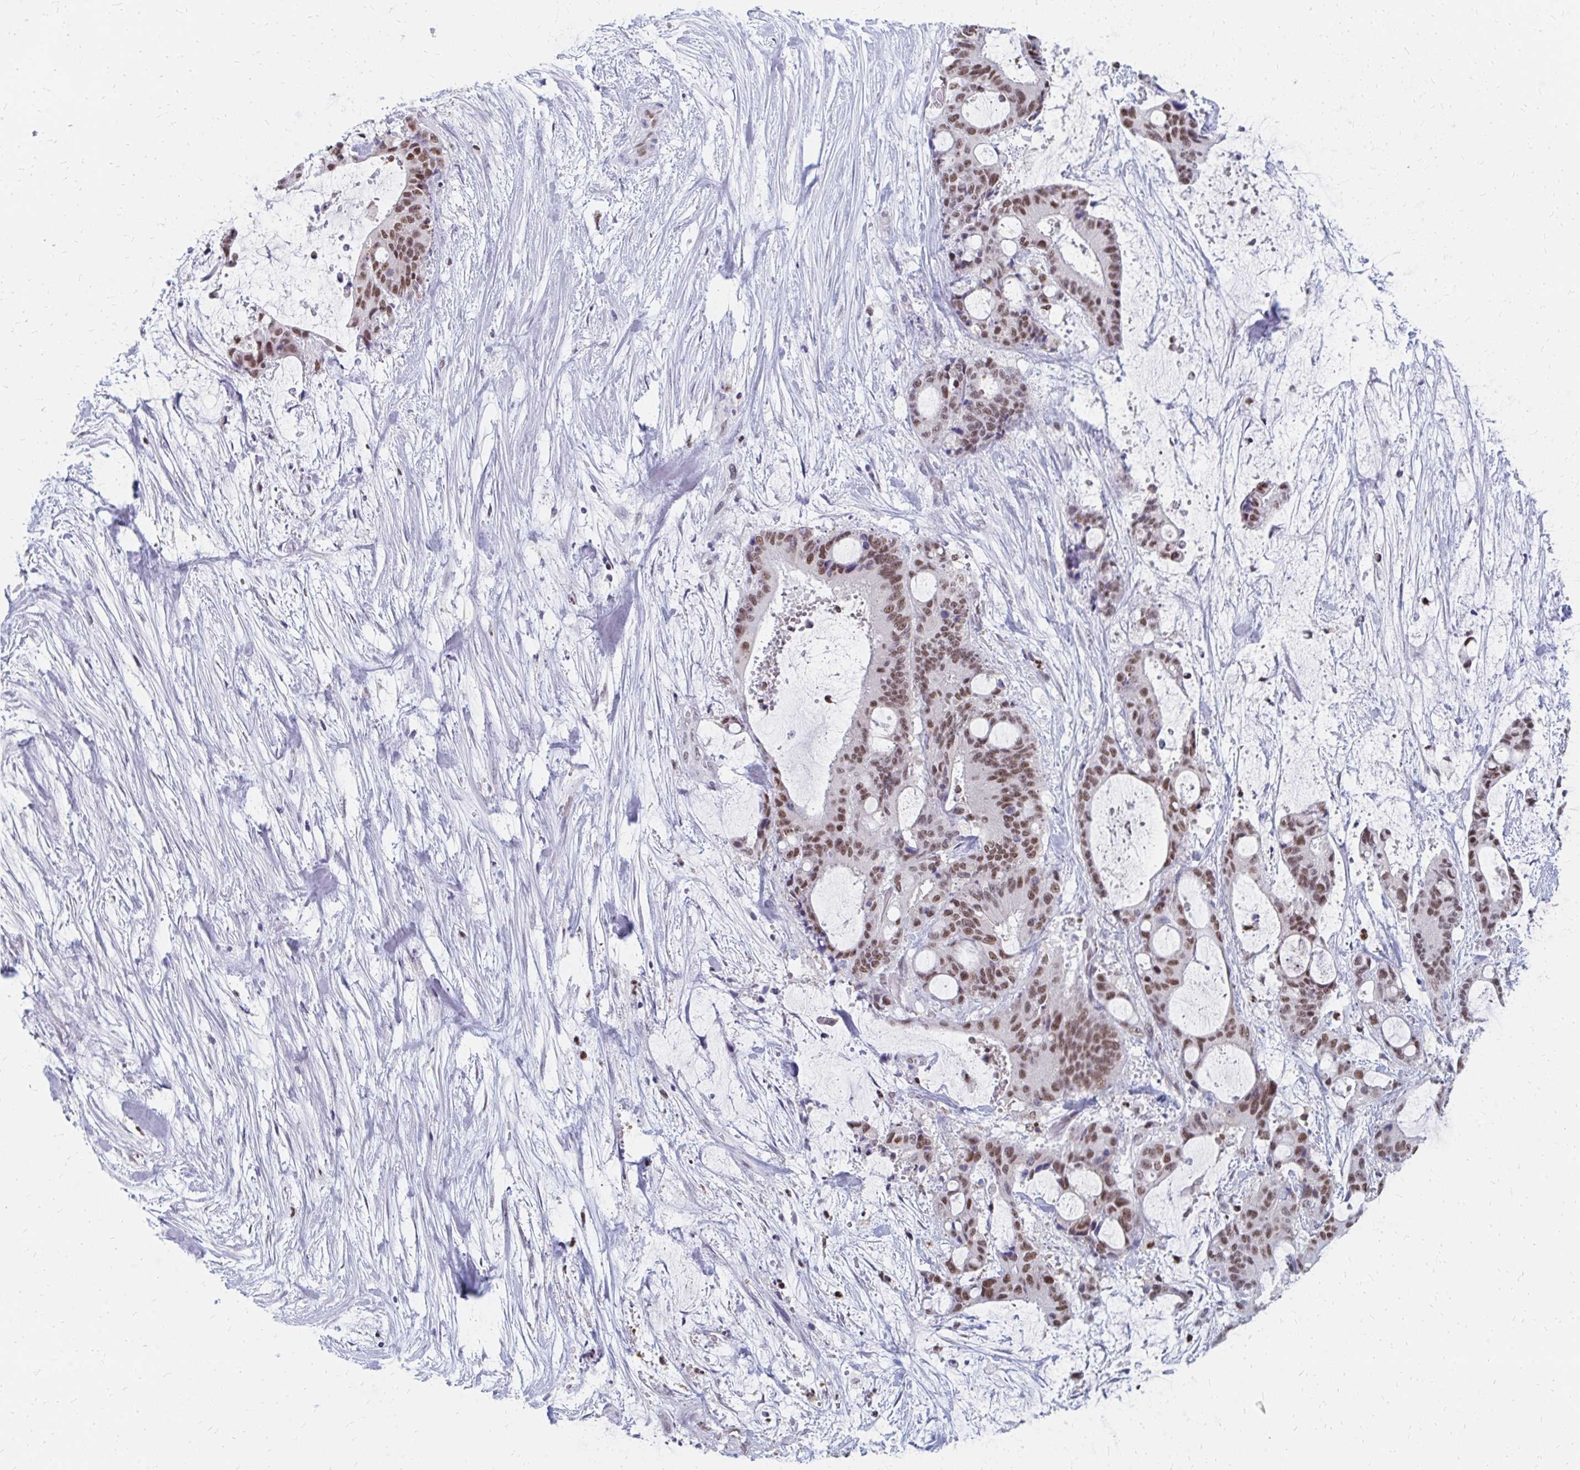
{"staining": {"intensity": "moderate", "quantity": ">75%", "location": "nuclear"}, "tissue": "liver cancer", "cell_type": "Tumor cells", "image_type": "cancer", "snomed": [{"axis": "morphology", "description": "Normal tissue, NOS"}, {"axis": "morphology", "description": "Cholangiocarcinoma"}, {"axis": "topography", "description": "Liver"}, {"axis": "topography", "description": "Peripheral nerve tissue"}], "caption": "This micrograph displays immunohistochemistry staining of liver cancer (cholangiocarcinoma), with medium moderate nuclear positivity in approximately >75% of tumor cells.", "gene": "PLK3", "patient": {"sex": "female", "age": 73}}